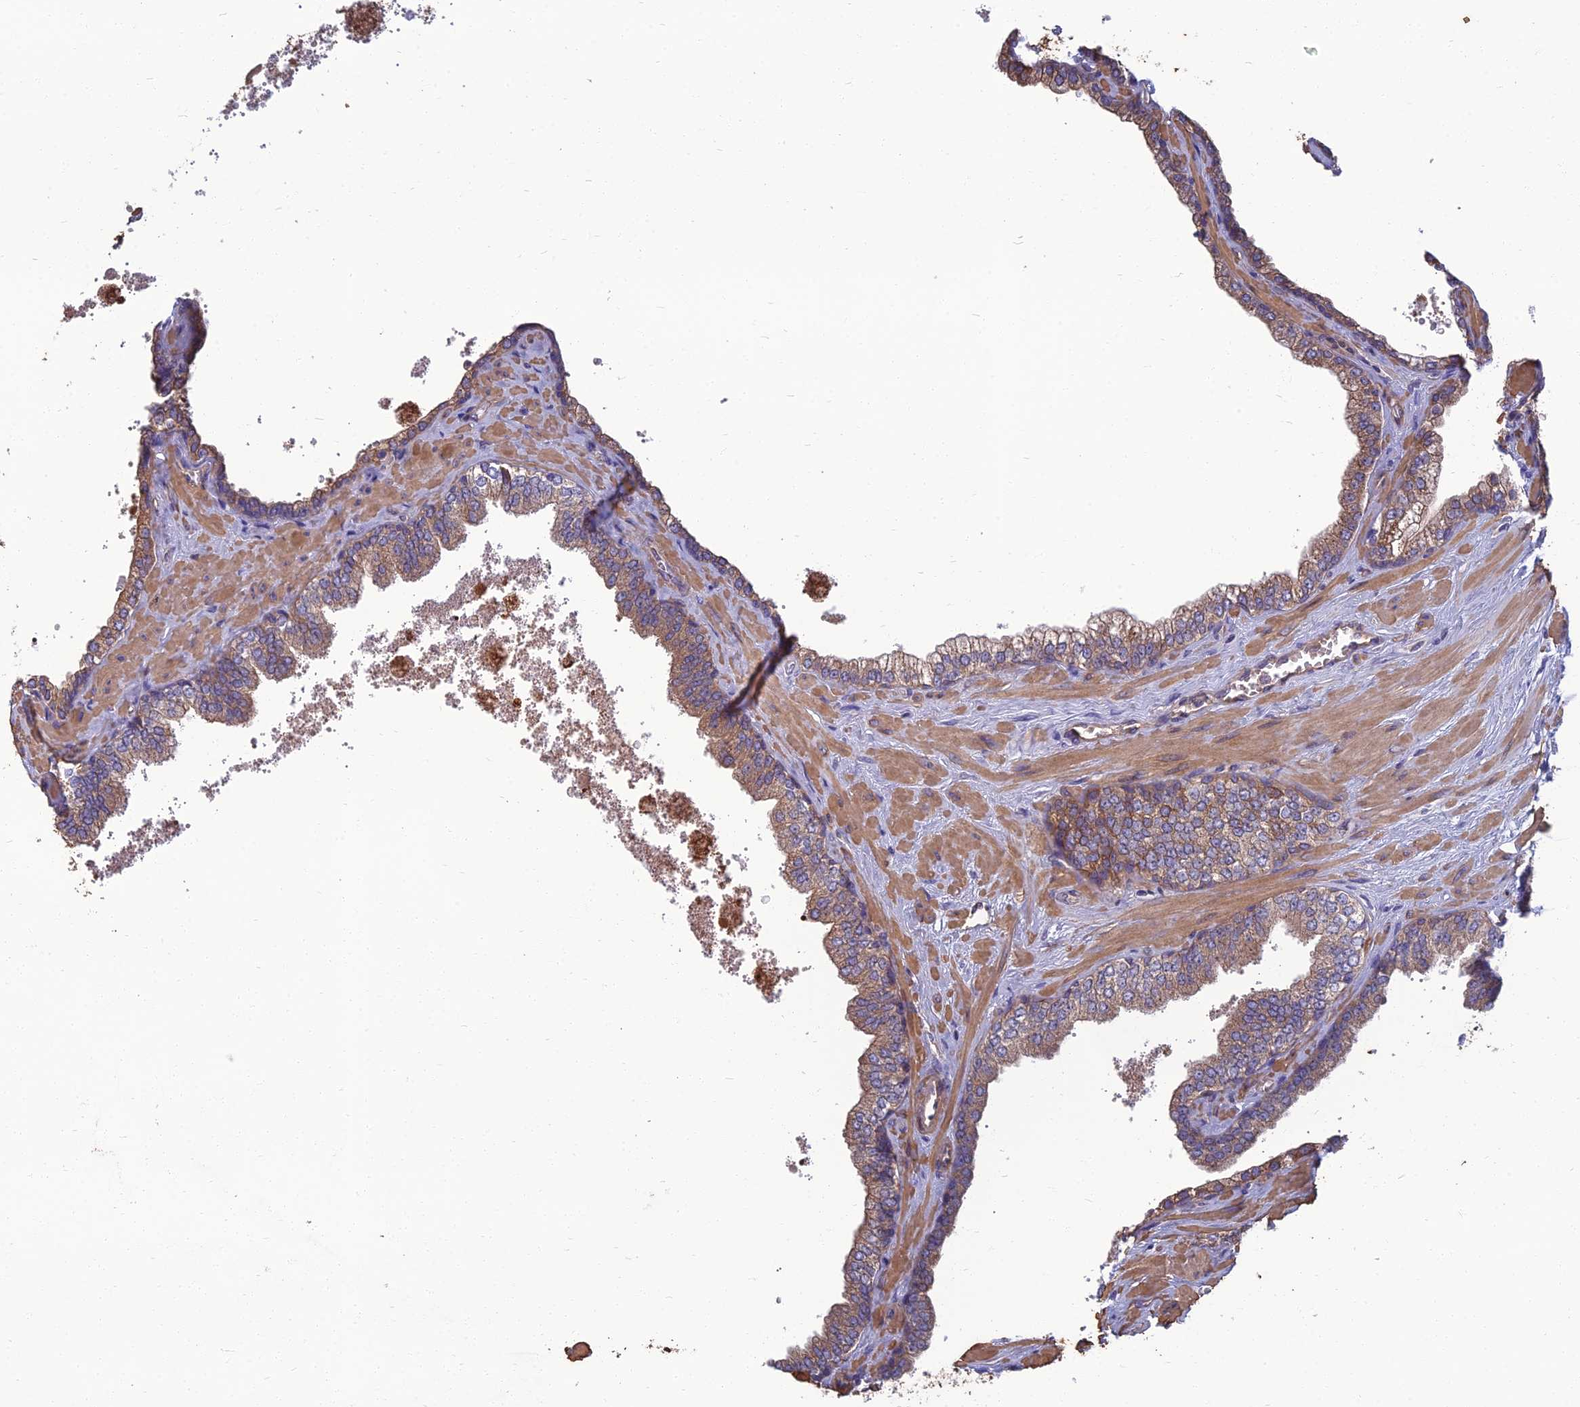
{"staining": {"intensity": "moderate", "quantity": "25%-75%", "location": "cytoplasmic/membranous"}, "tissue": "prostate", "cell_type": "Glandular cells", "image_type": "normal", "snomed": [{"axis": "morphology", "description": "Normal tissue, NOS"}, {"axis": "topography", "description": "Prostate"}], "caption": "A medium amount of moderate cytoplasmic/membranous expression is appreciated in approximately 25%-75% of glandular cells in normal prostate. (DAB (3,3'-diaminobenzidine) = brown stain, brightfield microscopy at high magnification).", "gene": "WDR24", "patient": {"sex": "male", "age": 60}}